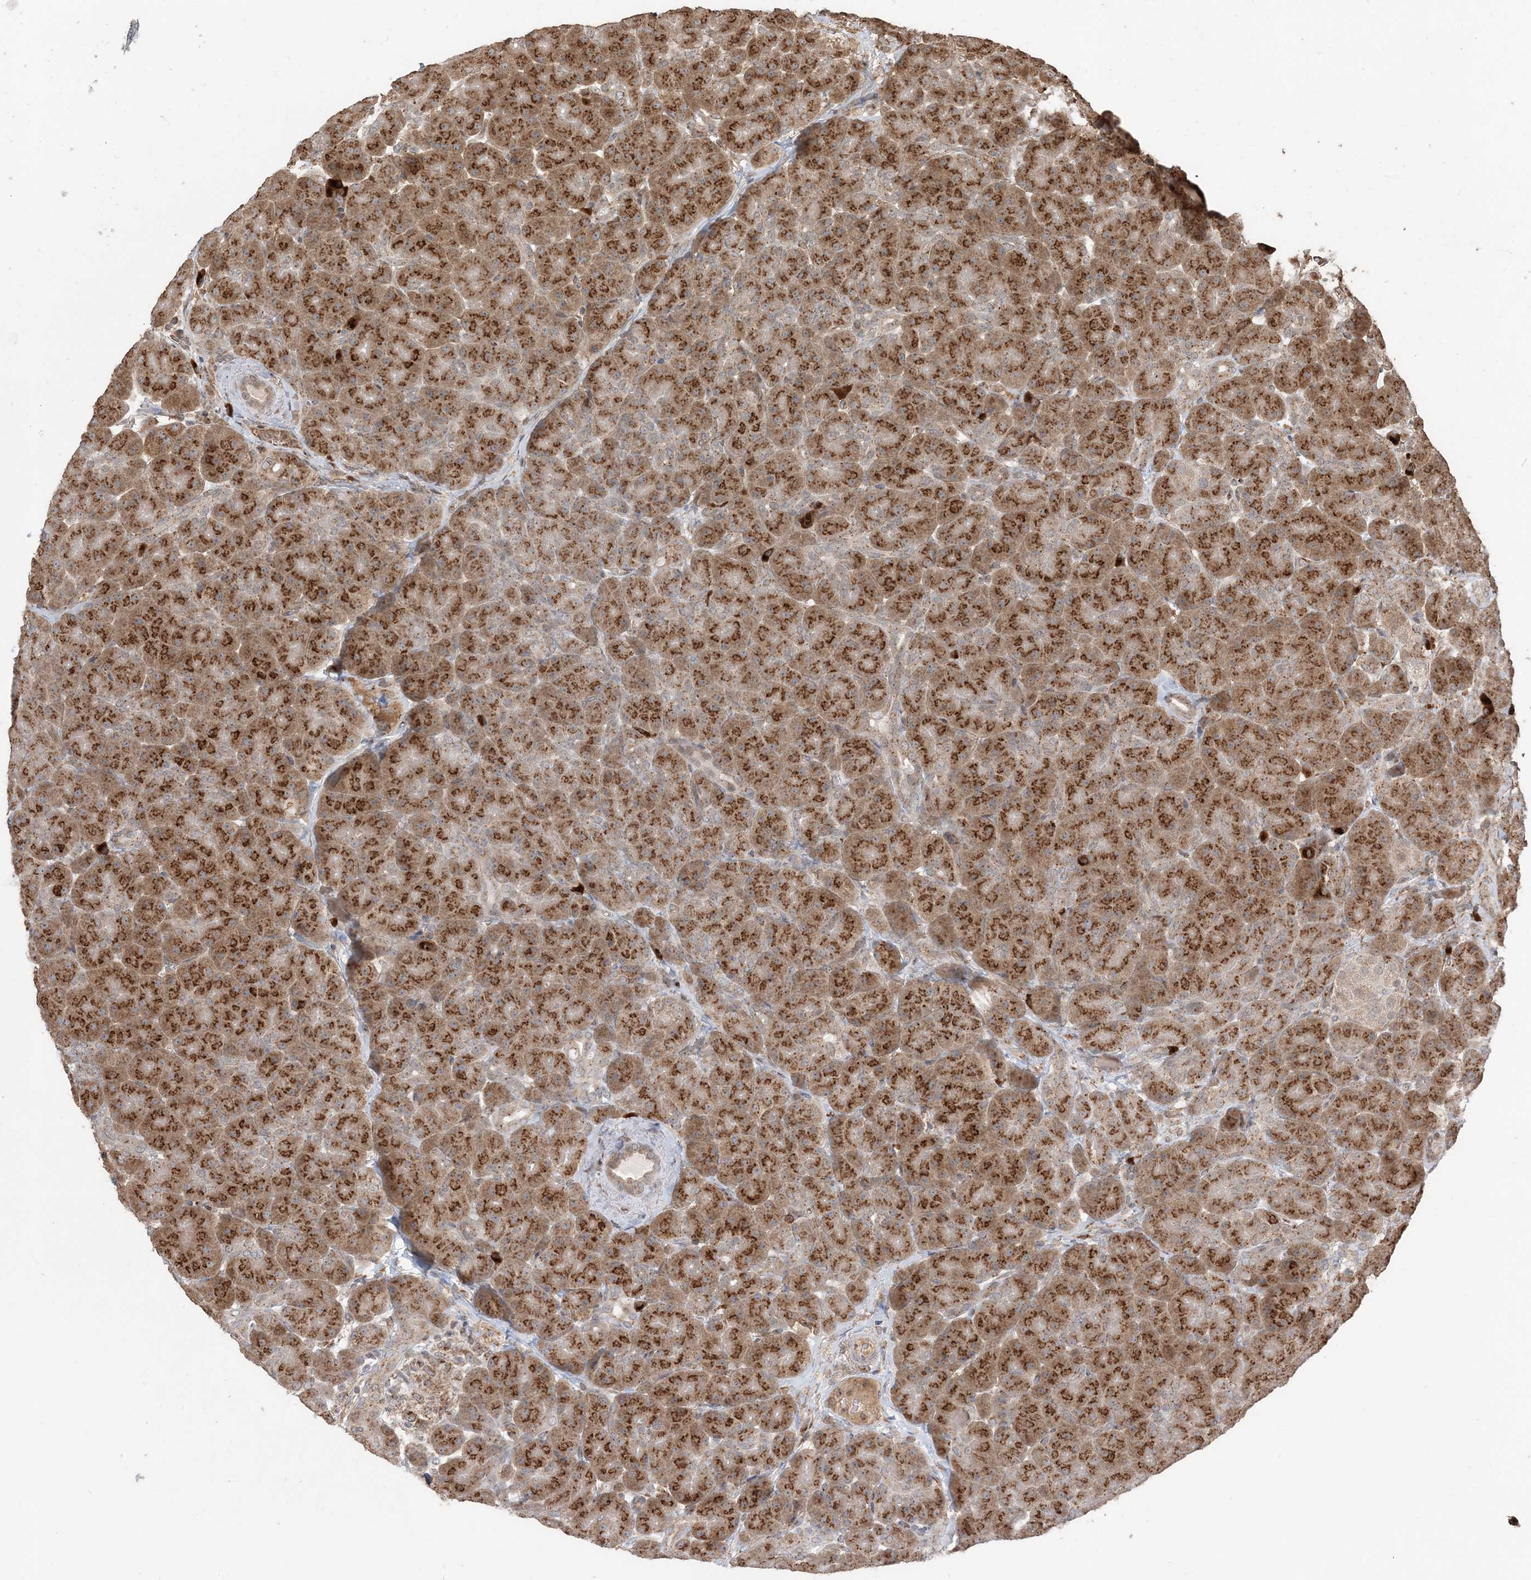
{"staining": {"intensity": "strong", "quantity": ">75%", "location": "cytoplasmic/membranous"}, "tissue": "pancreas", "cell_type": "Exocrine glandular cells", "image_type": "normal", "snomed": [{"axis": "morphology", "description": "Normal tissue, NOS"}, {"axis": "topography", "description": "Pancreas"}], "caption": "There is high levels of strong cytoplasmic/membranous positivity in exocrine glandular cells of normal pancreas, as demonstrated by immunohistochemical staining (brown color).", "gene": "RER1", "patient": {"sex": "male", "age": 66}}